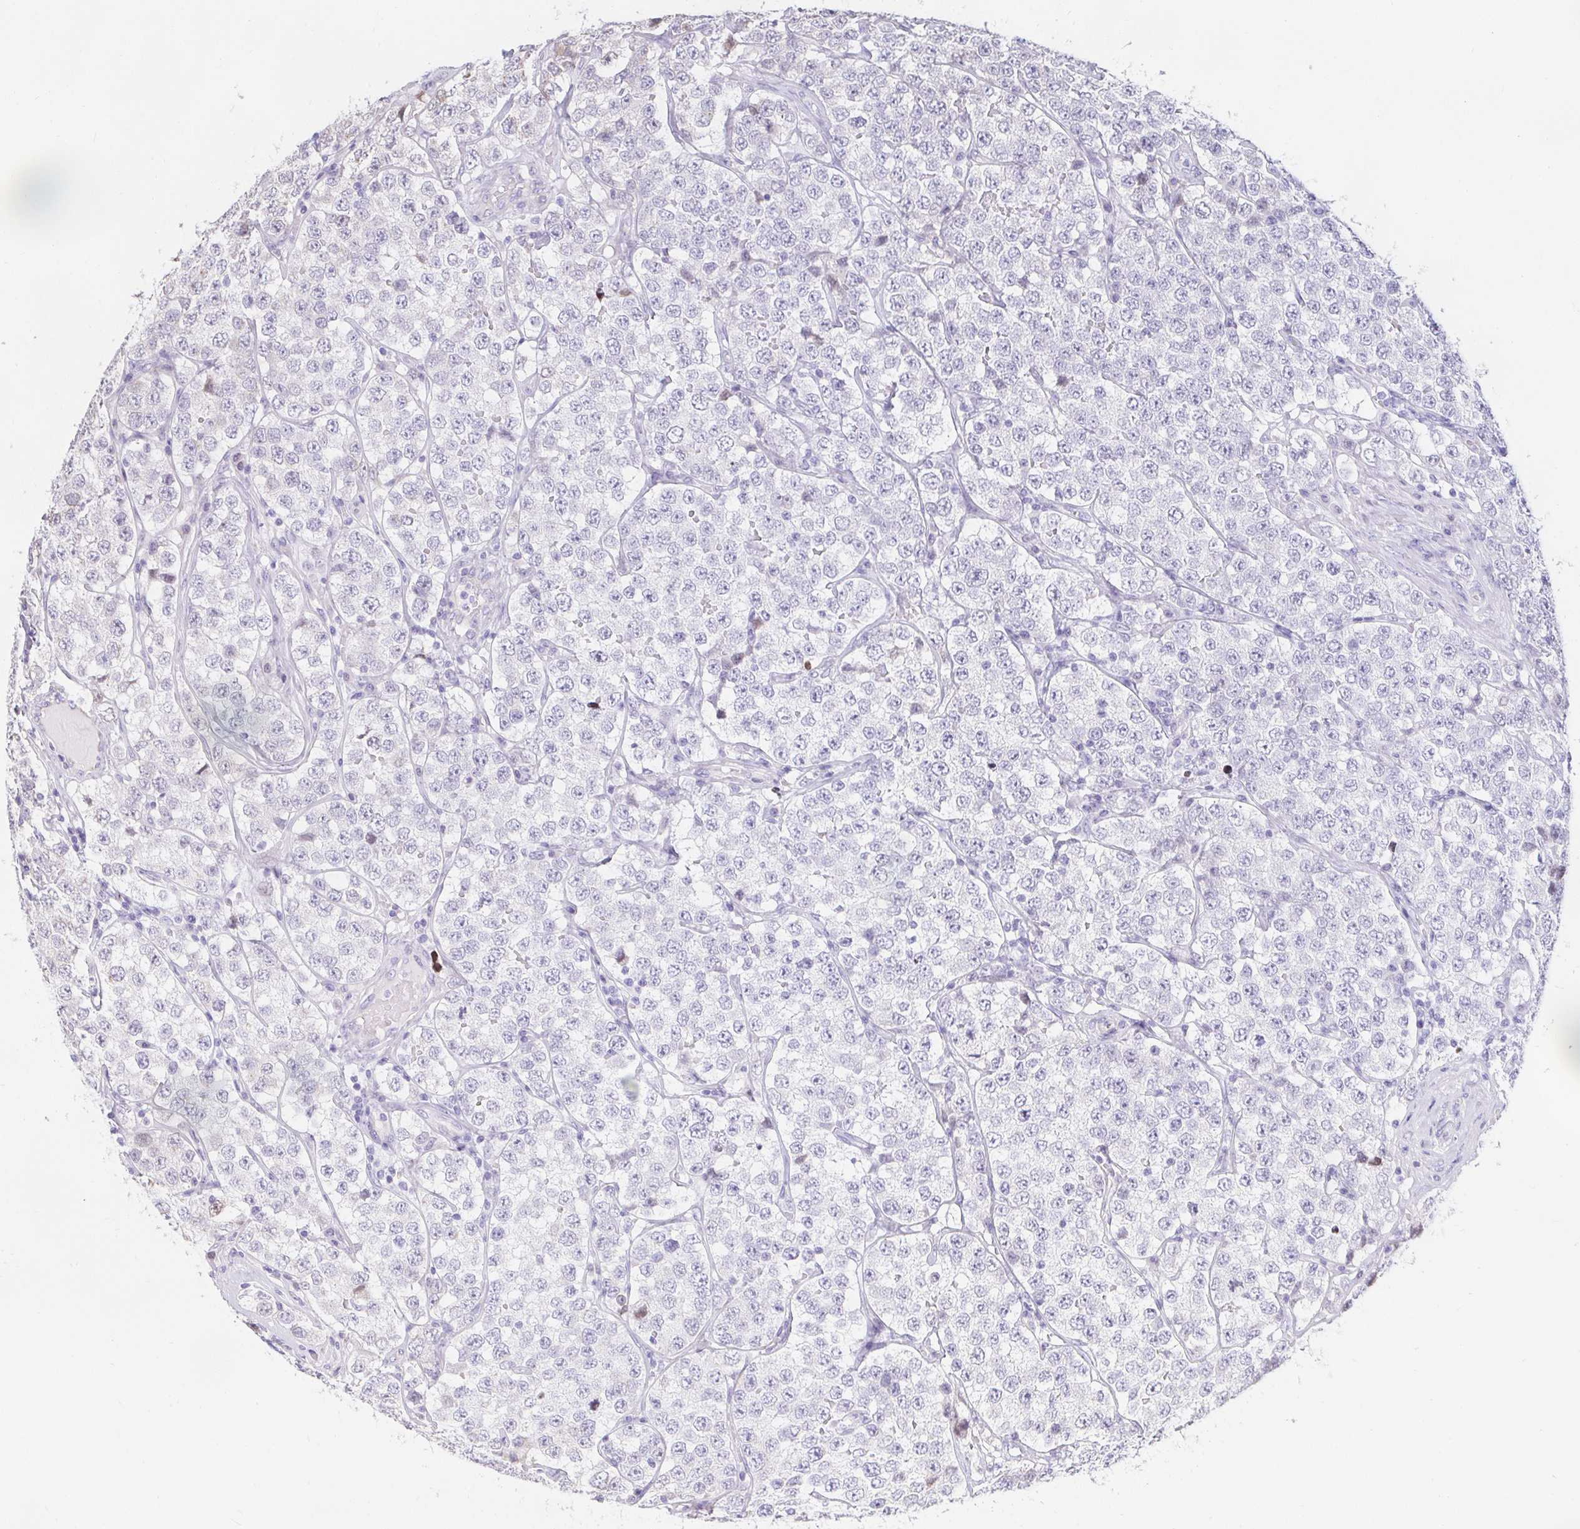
{"staining": {"intensity": "negative", "quantity": "none", "location": "none"}, "tissue": "testis cancer", "cell_type": "Tumor cells", "image_type": "cancer", "snomed": [{"axis": "morphology", "description": "Seminoma, NOS"}, {"axis": "topography", "description": "Testis"}], "caption": "Protein analysis of seminoma (testis) demonstrates no significant positivity in tumor cells. Nuclei are stained in blue.", "gene": "CAPSL", "patient": {"sex": "male", "age": 34}}